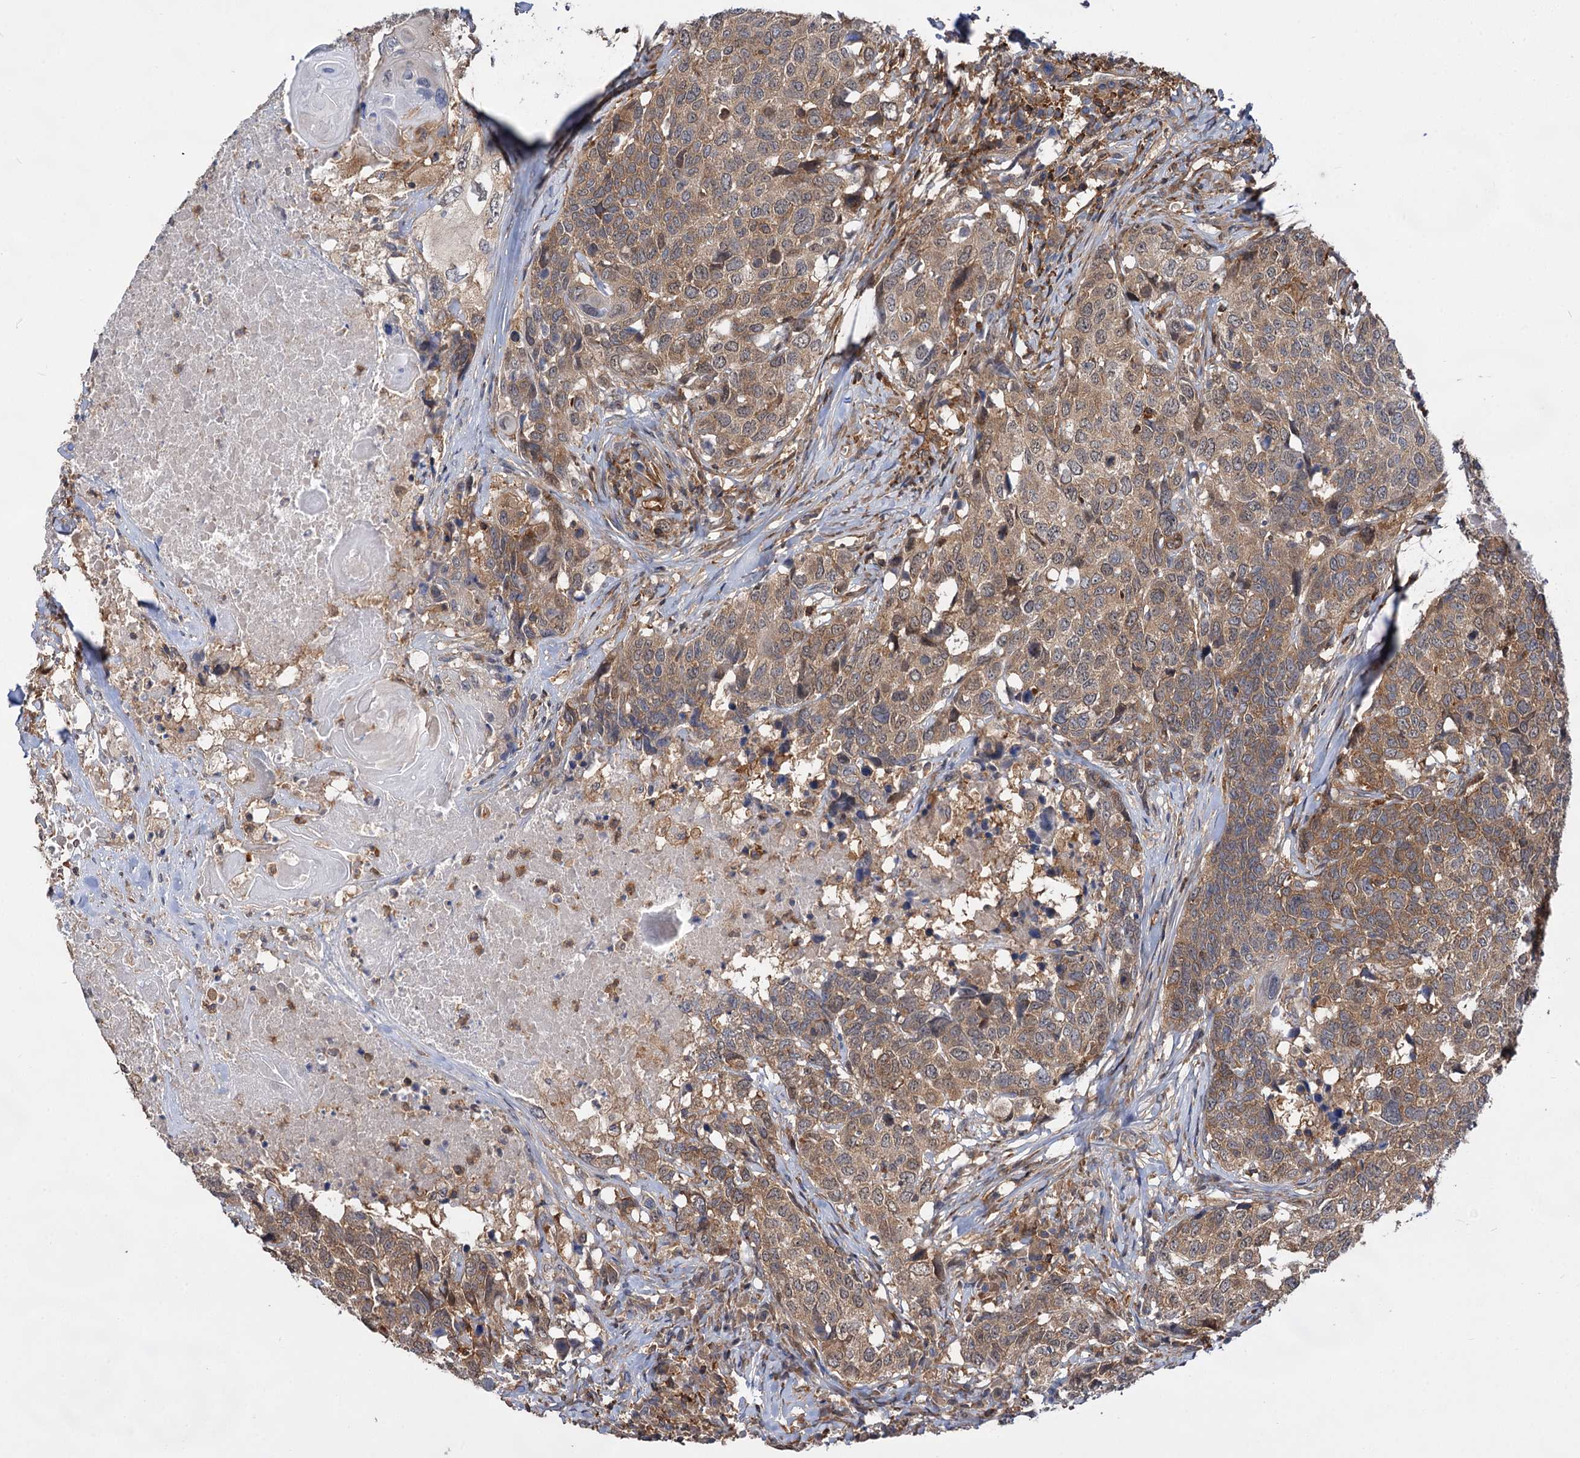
{"staining": {"intensity": "moderate", "quantity": ">75%", "location": "cytoplasmic/membranous"}, "tissue": "head and neck cancer", "cell_type": "Tumor cells", "image_type": "cancer", "snomed": [{"axis": "morphology", "description": "Squamous cell carcinoma, NOS"}, {"axis": "topography", "description": "Head-Neck"}], "caption": "Immunohistochemistry (IHC) image of human head and neck cancer stained for a protein (brown), which reveals medium levels of moderate cytoplasmic/membranous staining in approximately >75% of tumor cells.", "gene": "PACS1", "patient": {"sex": "male", "age": 66}}